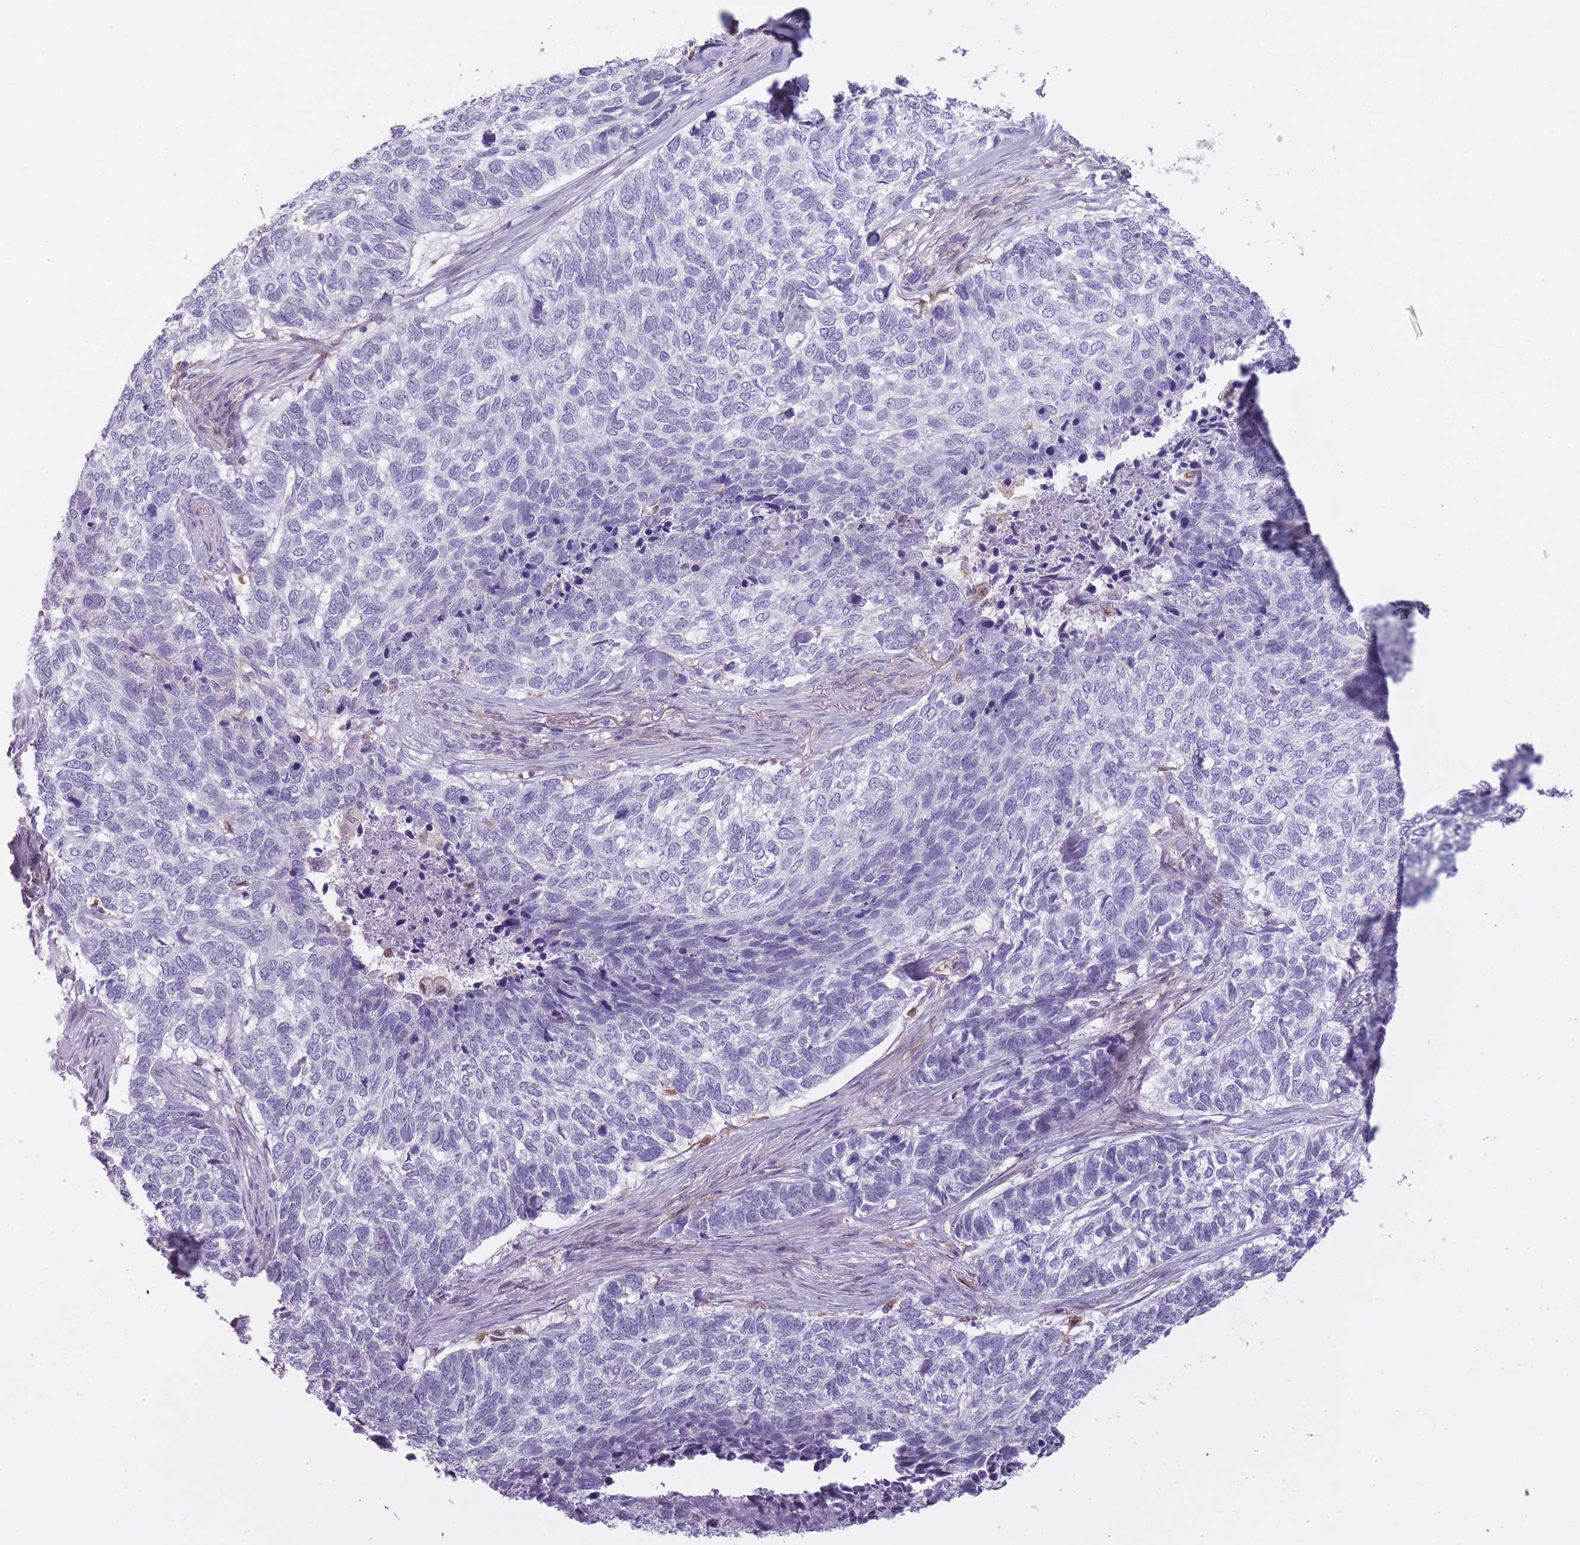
{"staining": {"intensity": "negative", "quantity": "none", "location": "none"}, "tissue": "skin cancer", "cell_type": "Tumor cells", "image_type": "cancer", "snomed": [{"axis": "morphology", "description": "Basal cell carcinoma"}, {"axis": "topography", "description": "Skin"}], "caption": "Photomicrograph shows no protein positivity in tumor cells of skin cancer tissue.", "gene": "LGALS9", "patient": {"sex": "female", "age": 65}}